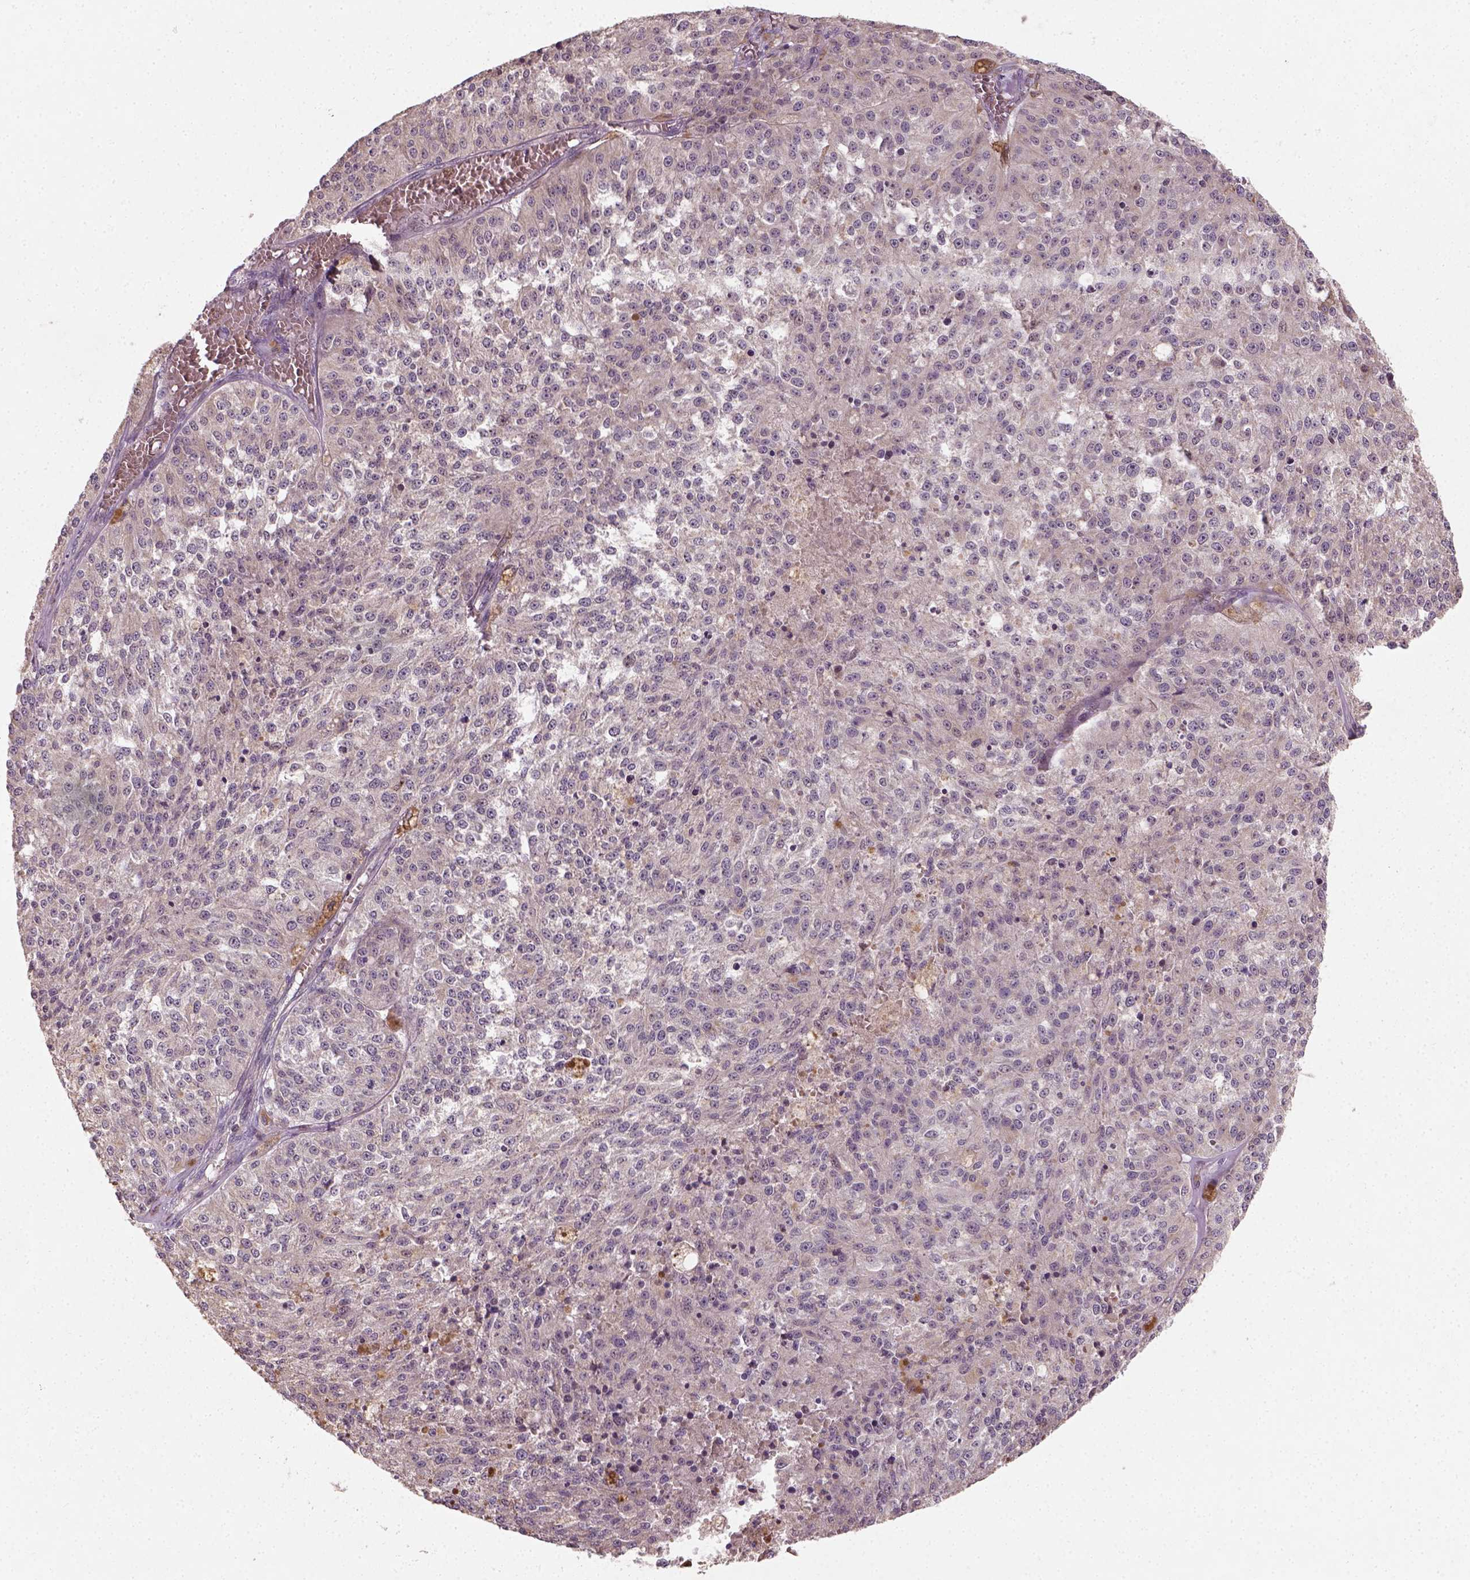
{"staining": {"intensity": "weak", "quantity": ">75%", "location": "cytoplasmic/membranous"}, "tissue": "melanoma", "cell_type": "Tumor cells", "image_type": "cancer", "snomed": [{"axis": "morphology", "description": "Malignant melanoma, Metastatic site"}, {"axis": "topography", "description": "Lymph node"}], "caption": "Weak cytoplasmic/membranous positivity is identified in approximately >75% of tumor cells in melanoma.", "gene": "CAMKK1", "patient": {"sex": "female", "age": 64}}